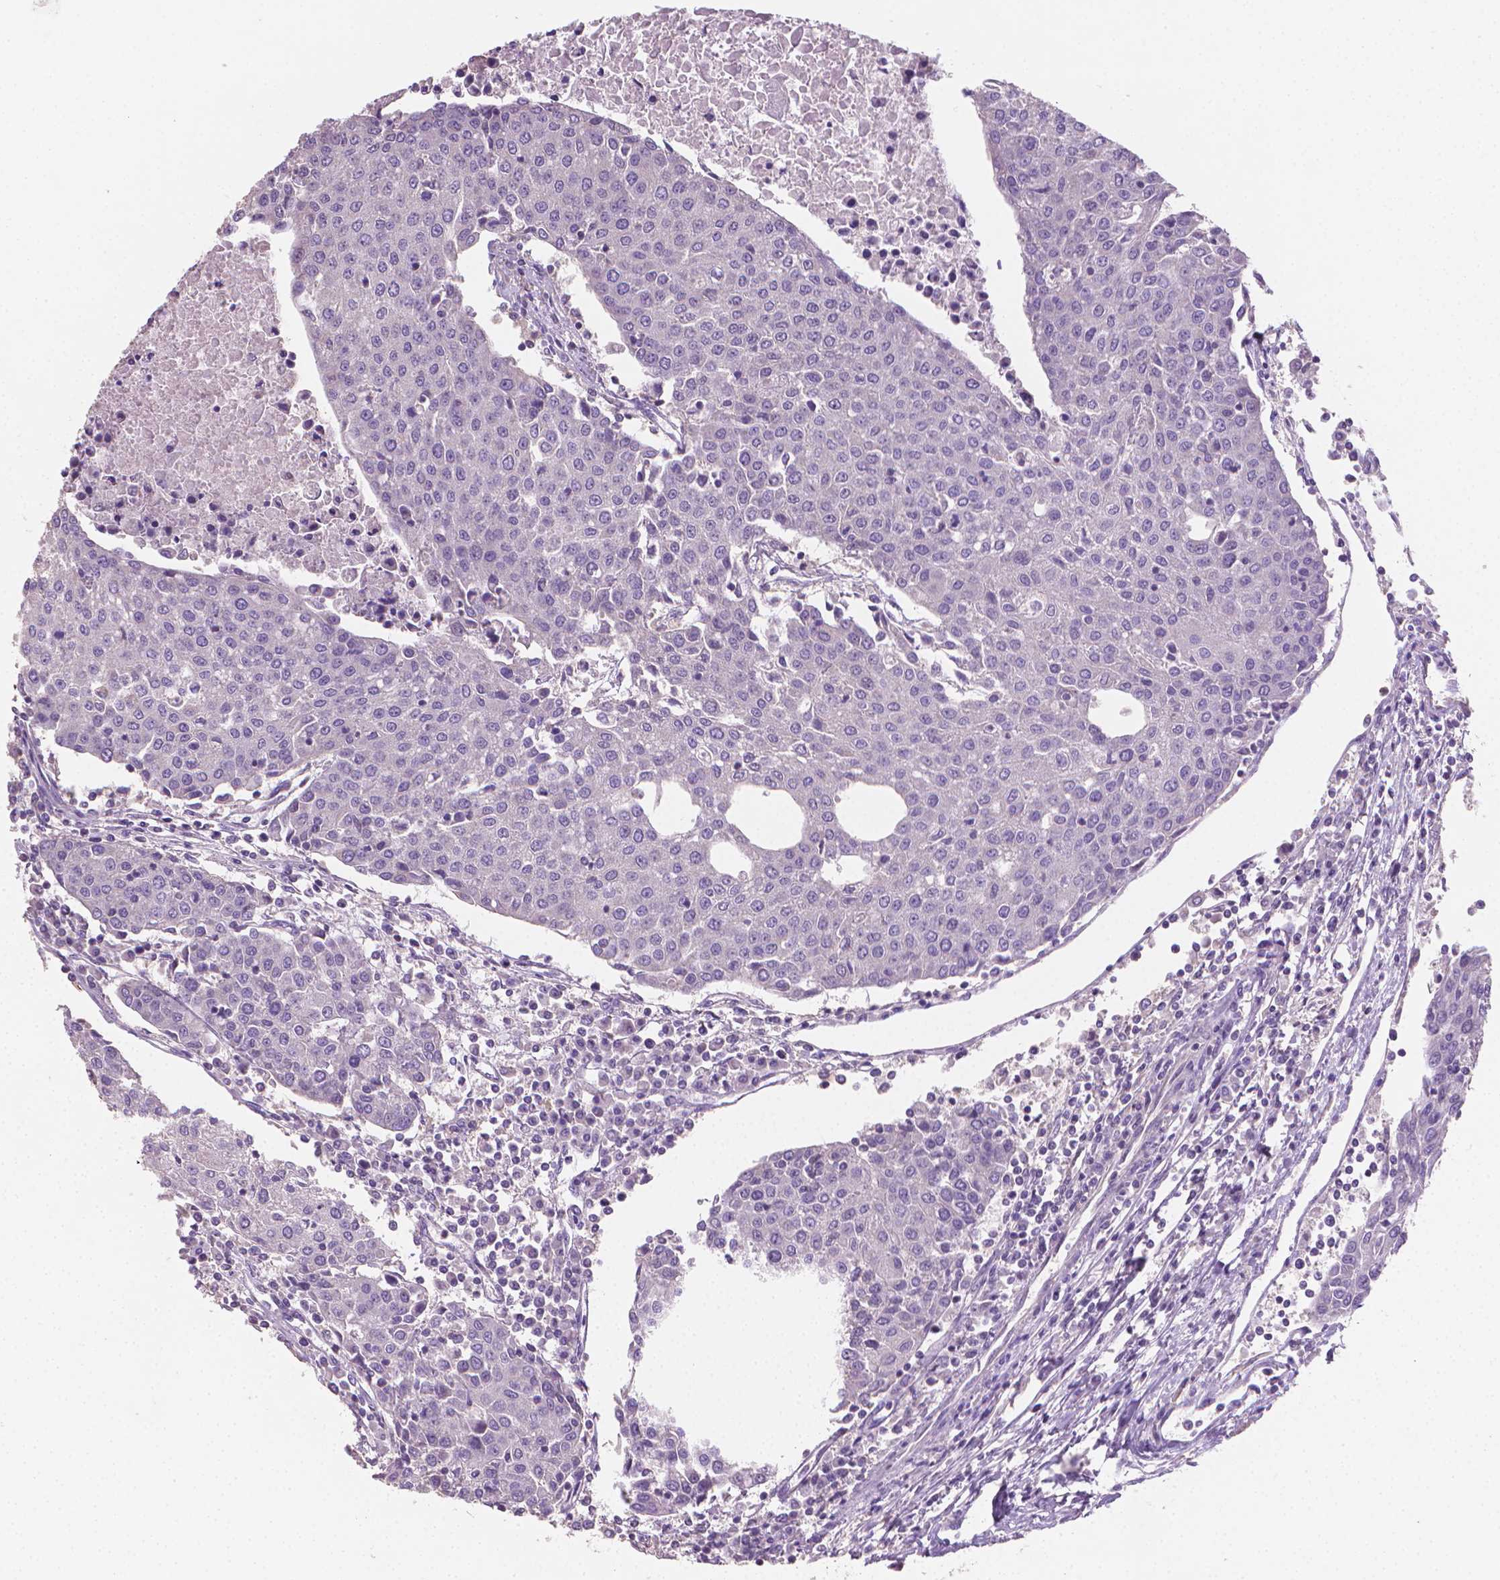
{"staining": {"intensity": "negative", "quantity": "none", "location": "none"}, "tissue": "urothelial cancer", "cell_type": "Tumor cells", "image_type": "cancer", "snomed": [{"axis": "morphology", "description": "Urothelial carcinoma, High grade"}, {"axis": "topography", "description": "Urinary bladder"}], "caption": "The photomicrograph reveals no staining of tumor cells in high-grade urothelial carcinoma.", "gene": "CATIP", "patient": {"sex": "female", "age": 85}}